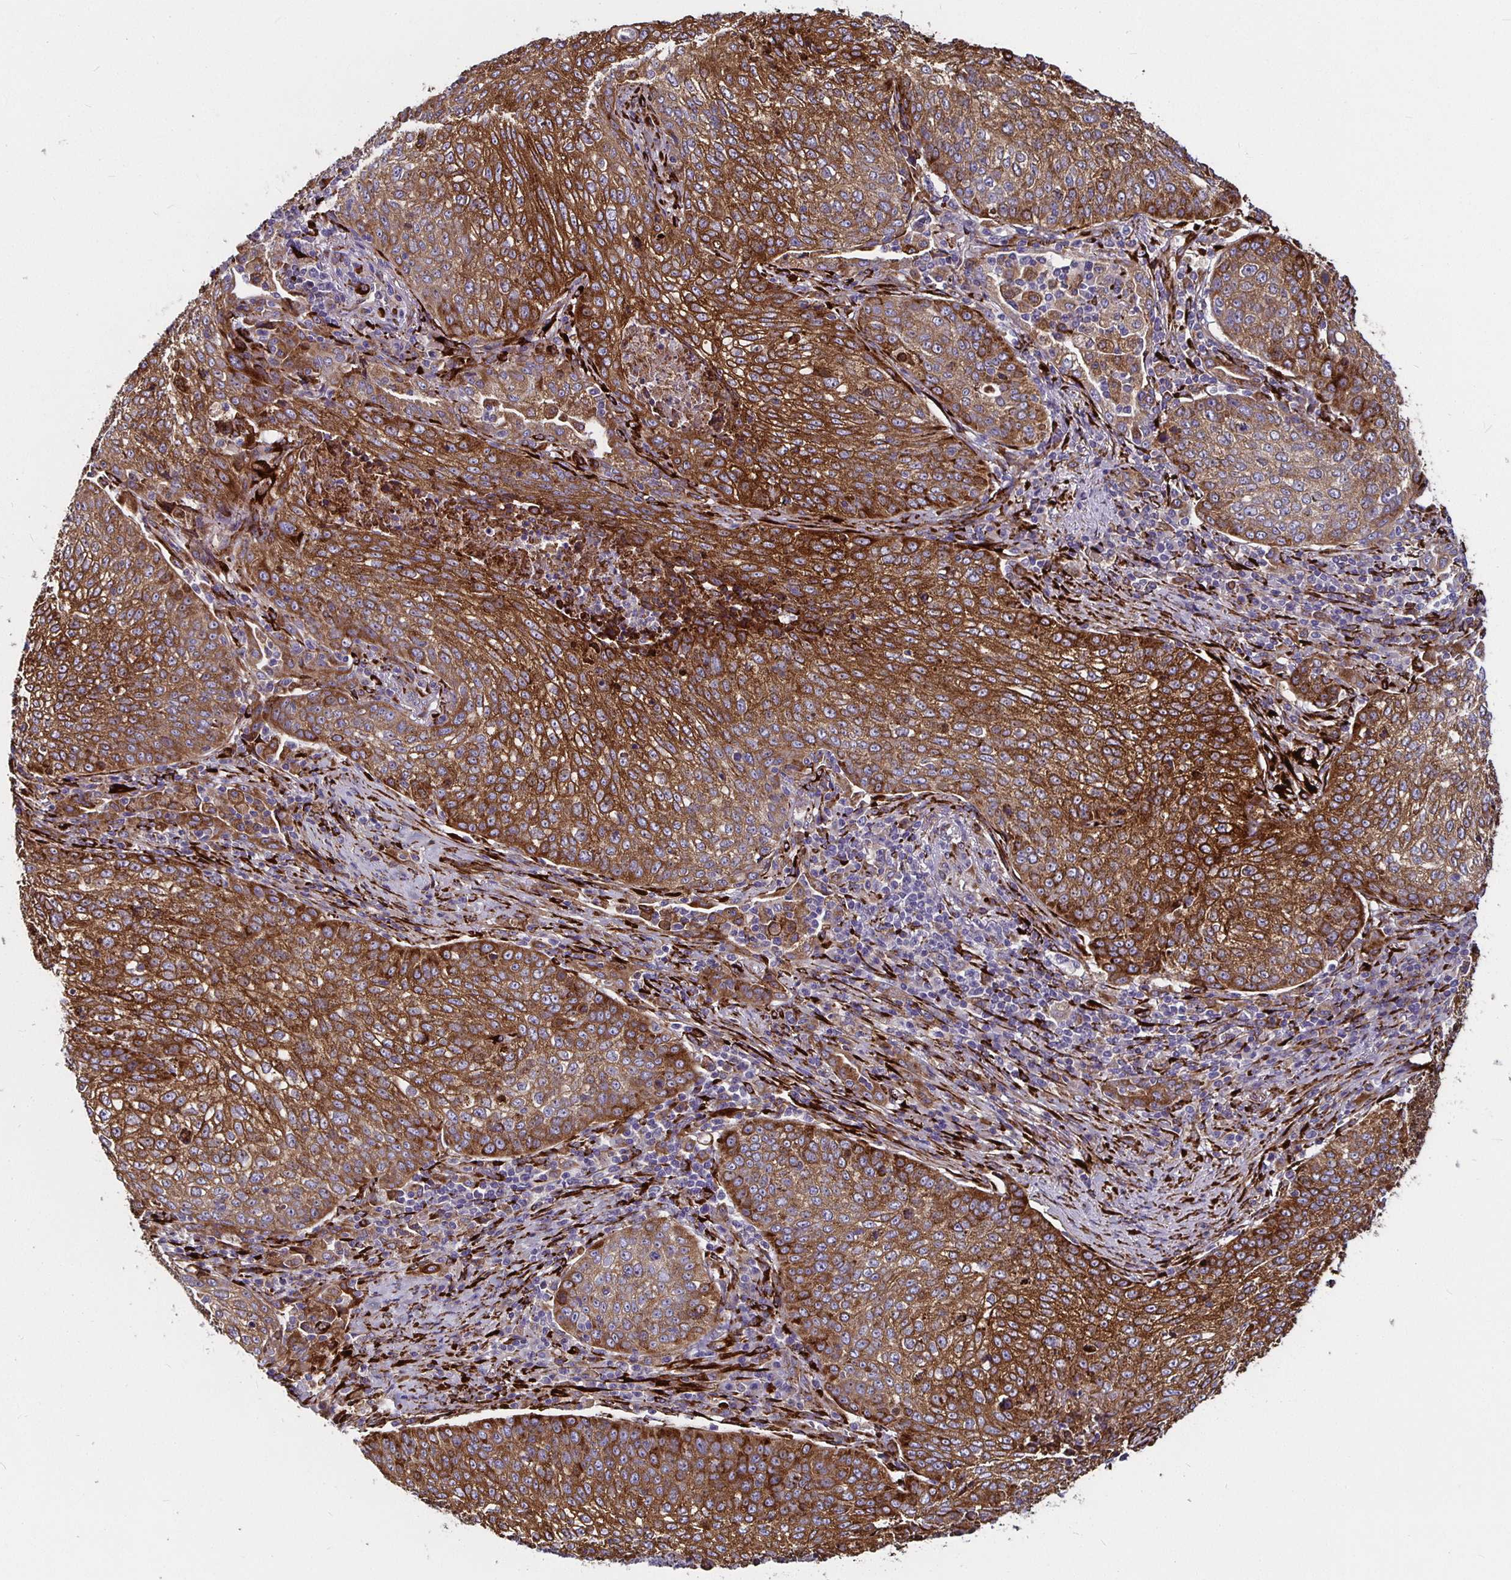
{"staining": {"intensity": "strong", "quantity": ">75%", "location": "cytoplasmic/membranous"}, "tissue": "lung cancer", "cell_type": "Tumor cells", "image_type": "cancer", "snomed": [{"axis": "morphology", "description": "Squamous cell carcinoma, NOS"}, {"axis": "topography", "description": "Lung"}], "caption": "Lung cancer stained for a protein (brown) demonstrates strong cytoplasmic/membranous positive expression in about >75% of tumor cells.", "gene": "P4HA2", "patient": {"sex": "male", "age": 63}}